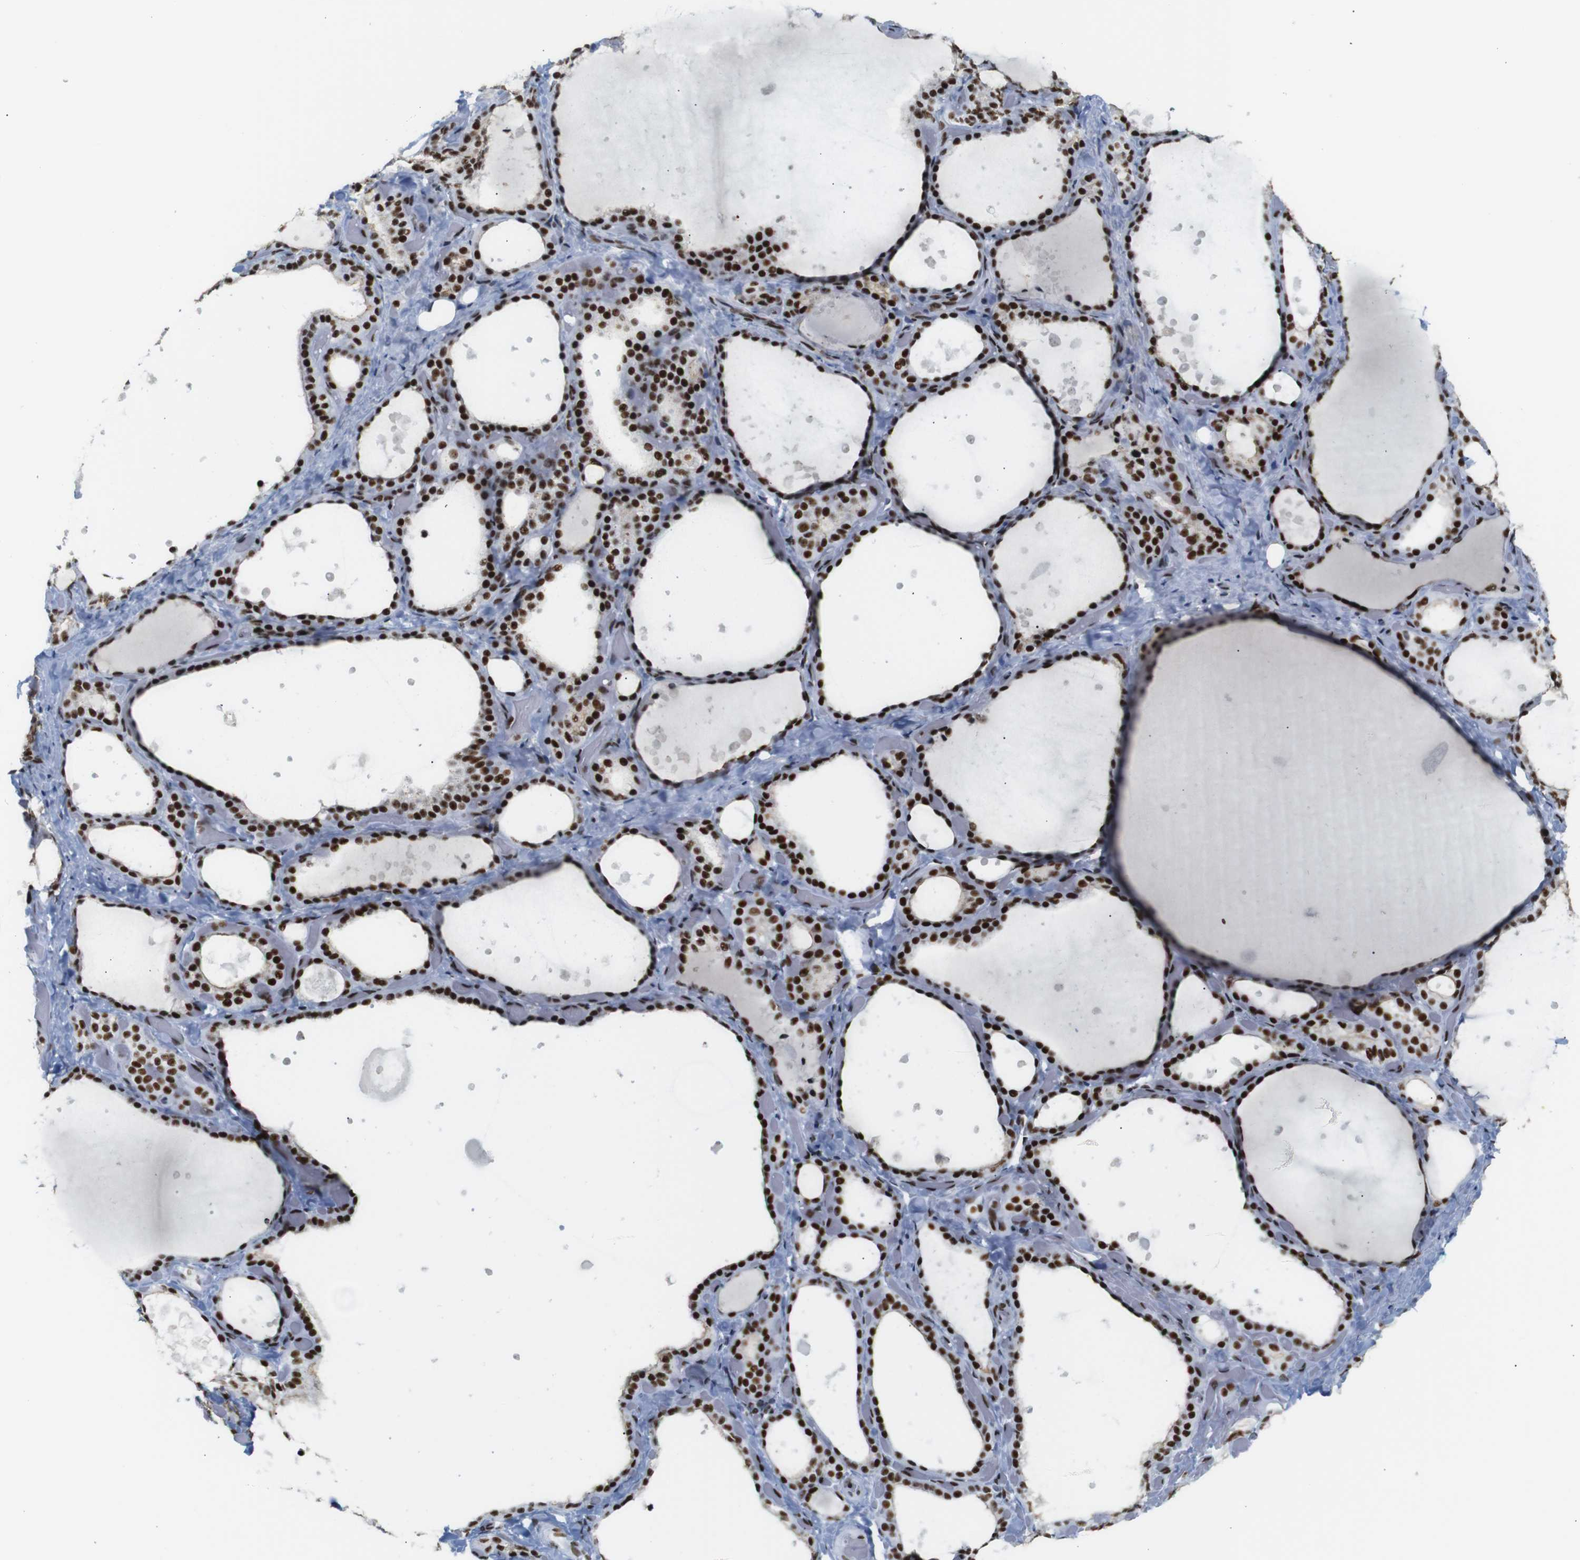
{"staining": {"intensity": "strong", "quantity": ">75%", "location": "nuclear"}, "tissue": "thyroid gland", "cell_type": "Glandular cells", "image_type": "normal", "snomed": [{"axis": "morphology", "description": "Normal tissue, NOS"}, {"axis": "topography", "description": "Thyroid gland"}], "caption": "An immunohistochemistry micrograph of normal tissue is shown. Protein staining in brown shows strong nuclear positivity in thyroid gland within glandular cells.", "gene": "TRA2B", "patient": {"sex": "female", "age": 44}}